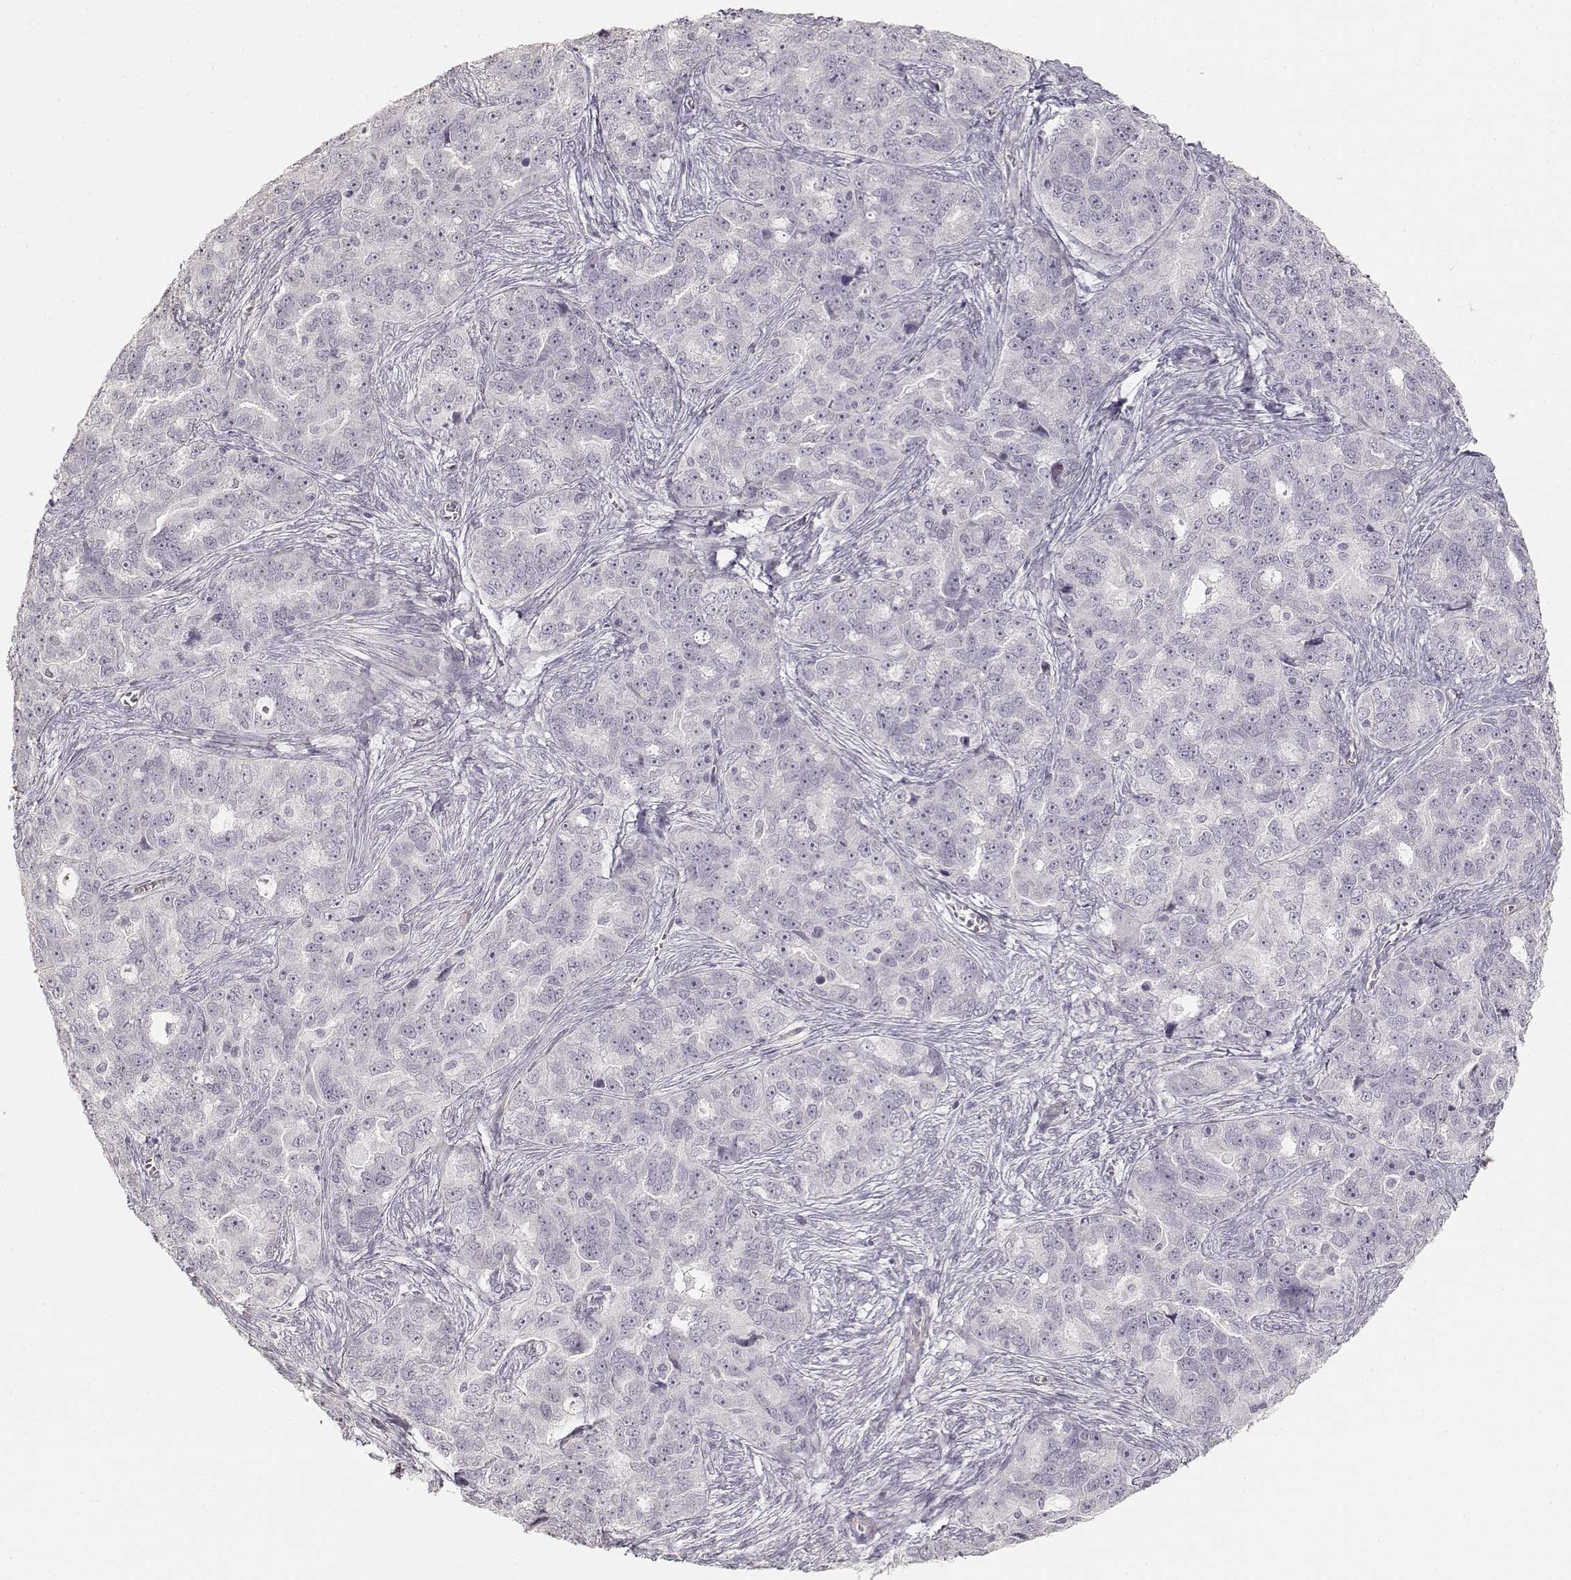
{"staining": {"intensity": "negative", "quantity": "none", "location": "none"}, "tissue": "ovarian cancer", "cell_type": "Tumor cells", "image_type": "cancer", "snomed": [{"axis": "morphology", "description": "Cystadenocarcinoma, serous, NOS"}, {"axis": "topography", "description": "Ovary"}], "caption": "Tumor cells show no significant expression in ovarian serous cystadenocarcinoma. (Brightfield microscopy of DAB (3,3'-diaminobenzidine) immunohistochemistry at high magnification).", "gene": "LAMA4", "patient": {"sex": "female", "age": 51}}